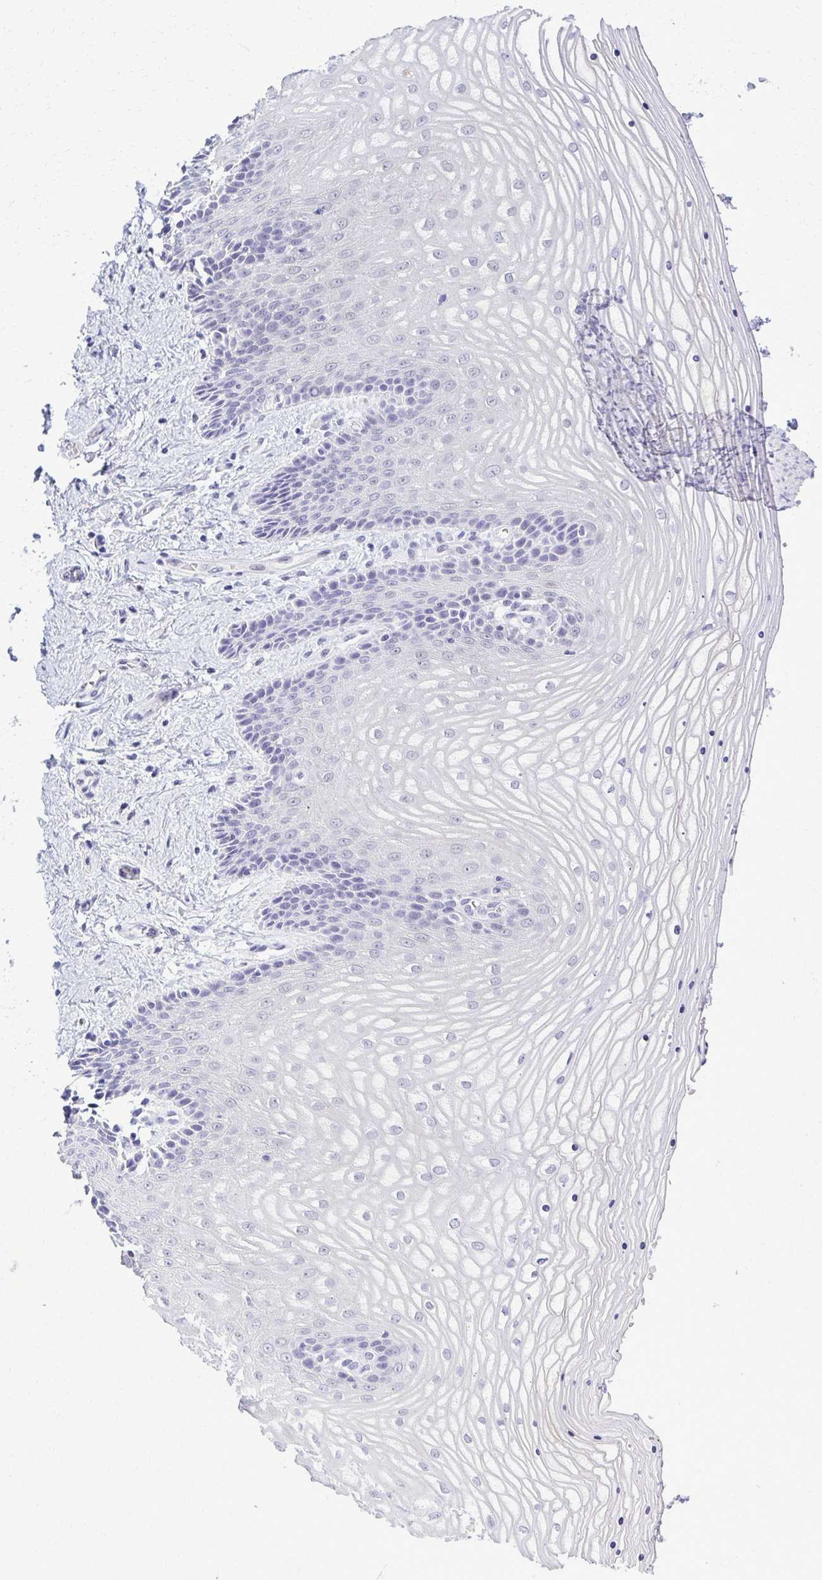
{"staining": {"intensity": "negative", "quantity": "none", "location": "none"}, "tissue": "vagina", "cell_type": "Squamous epithelial cells", "image_type": "normal", "snomed": [{"axis": "morphology", "description": "Normal tissue, NOS"}, {"axis": "topography", "description": "Vagina"}], "caption": "A photomicrograph of vagina stained for a protein displays no brown staining in squamous epithelial cells.", "gene": "RASL11B", "patient": {"sex": "female", "age": 45}}